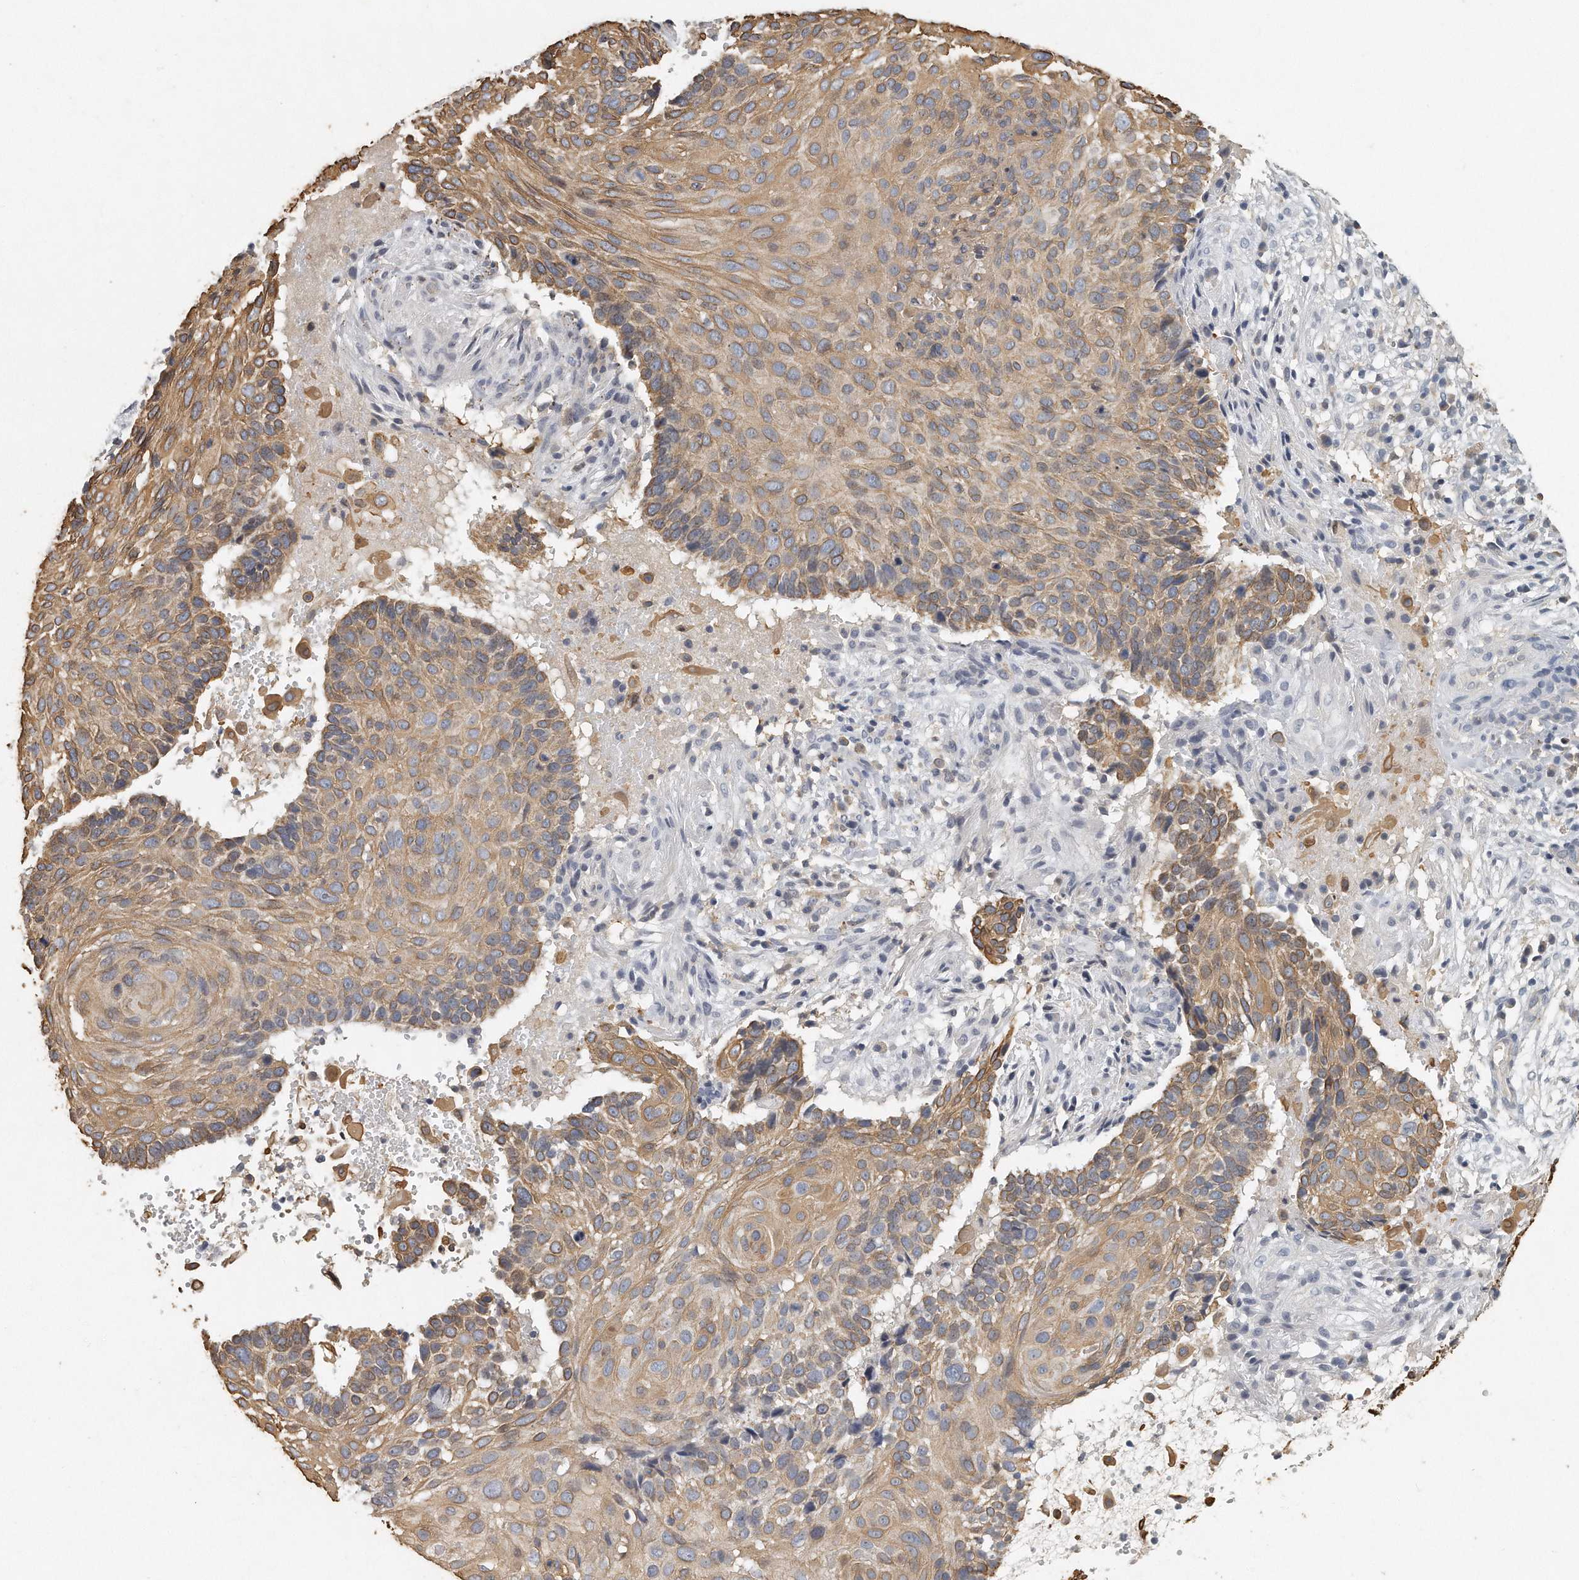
{"staining": {"intensity": "moderate", "quantity": ">75%", "location": "cytoplasmic/membranous"}, "tissue": "cervical cancer", "cell_type": "Tumor cells", "image_type": "cancer", "snomed": [{"axis": "morphology", "description": "Squamous cell carcinoma, NOS"}, {"axis": "topography", "description": "Cervix"}], "caption": "IHC photomicrograph of human cervical cancer stained for a protein (brown), which exhibits medium levels of moderate cytoplasmic/membranous staining in about >75% of tumor cells.", "gene": "CAMK1", "patient": {"sex": "female", "age": 74}}